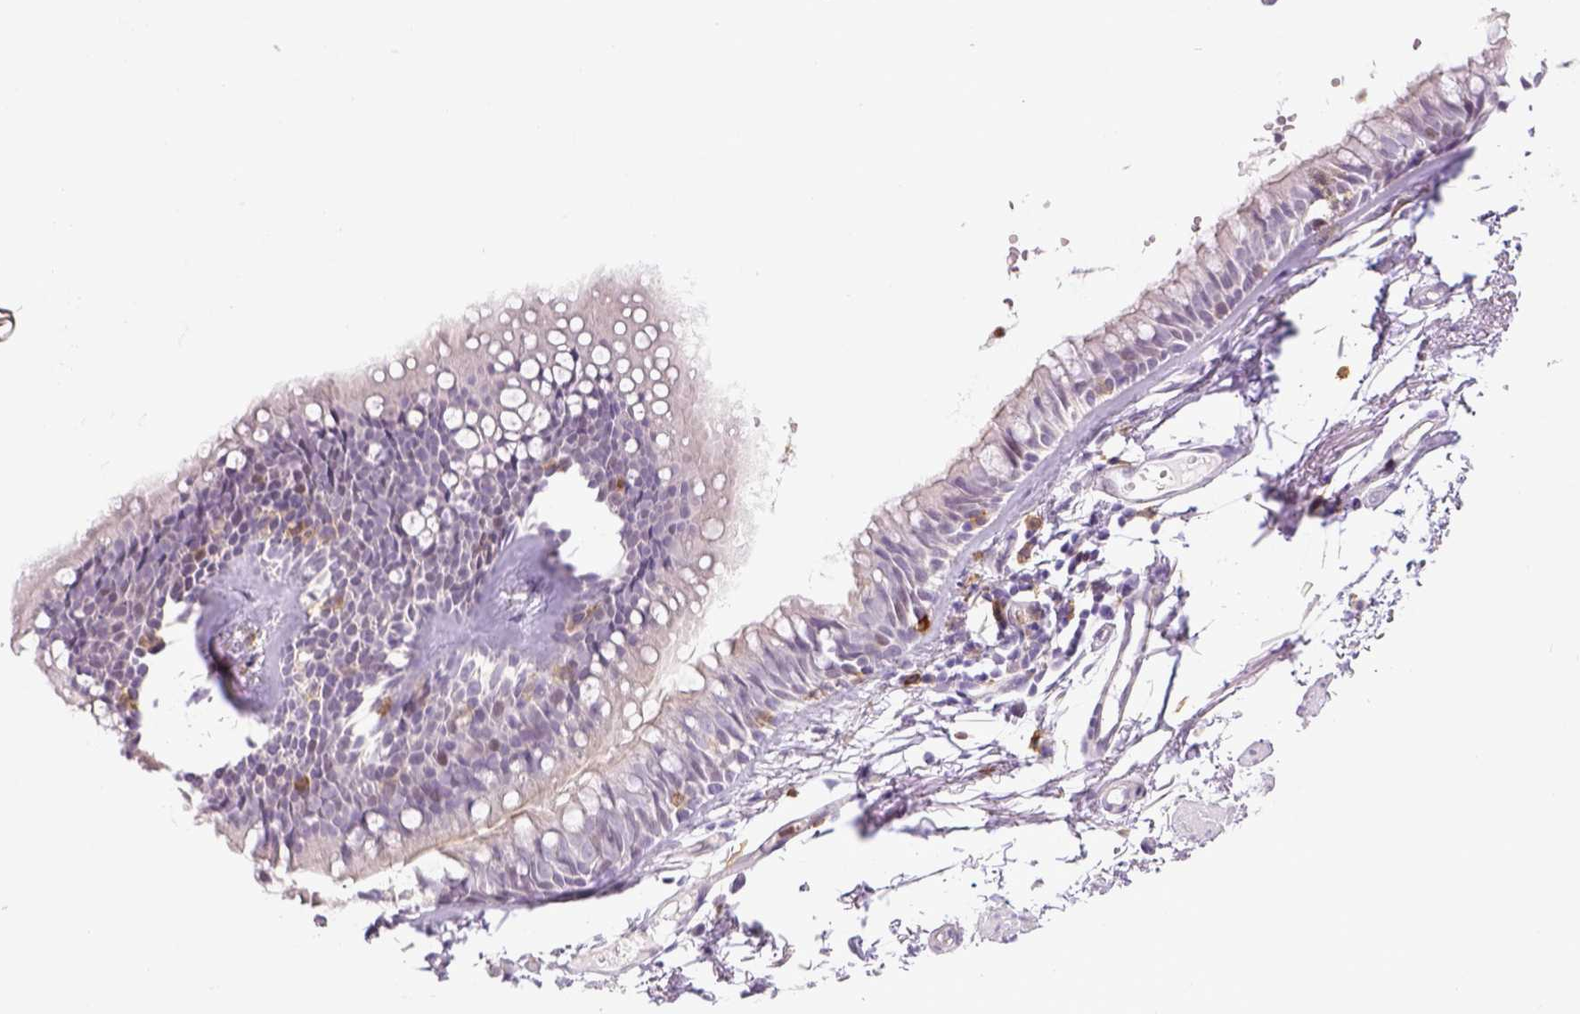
{"staining": {"intensity": "negative", "quantity": "none", "location": "none"}, "tissue": "adipose tissue", "cell_type": "Adipocytes", "image_type": "normal", "snomed": [{"axis": "morphology", "description": "Normal tissue, NOS"}, {"axis": "topography", "description": "Cartilage tissue"}, {"axis": "topography", "description": "Bronchus"}], "caption": "IHC histopathology image of benign human adipose tissue stained for a protein (brown), which demonstrates no expression in adipocytes. (DAB IHC visualized using brightfield microscopy, high magnification).", "gene": "ITGAM", "patient": {"sex": "female", "age": 79}}